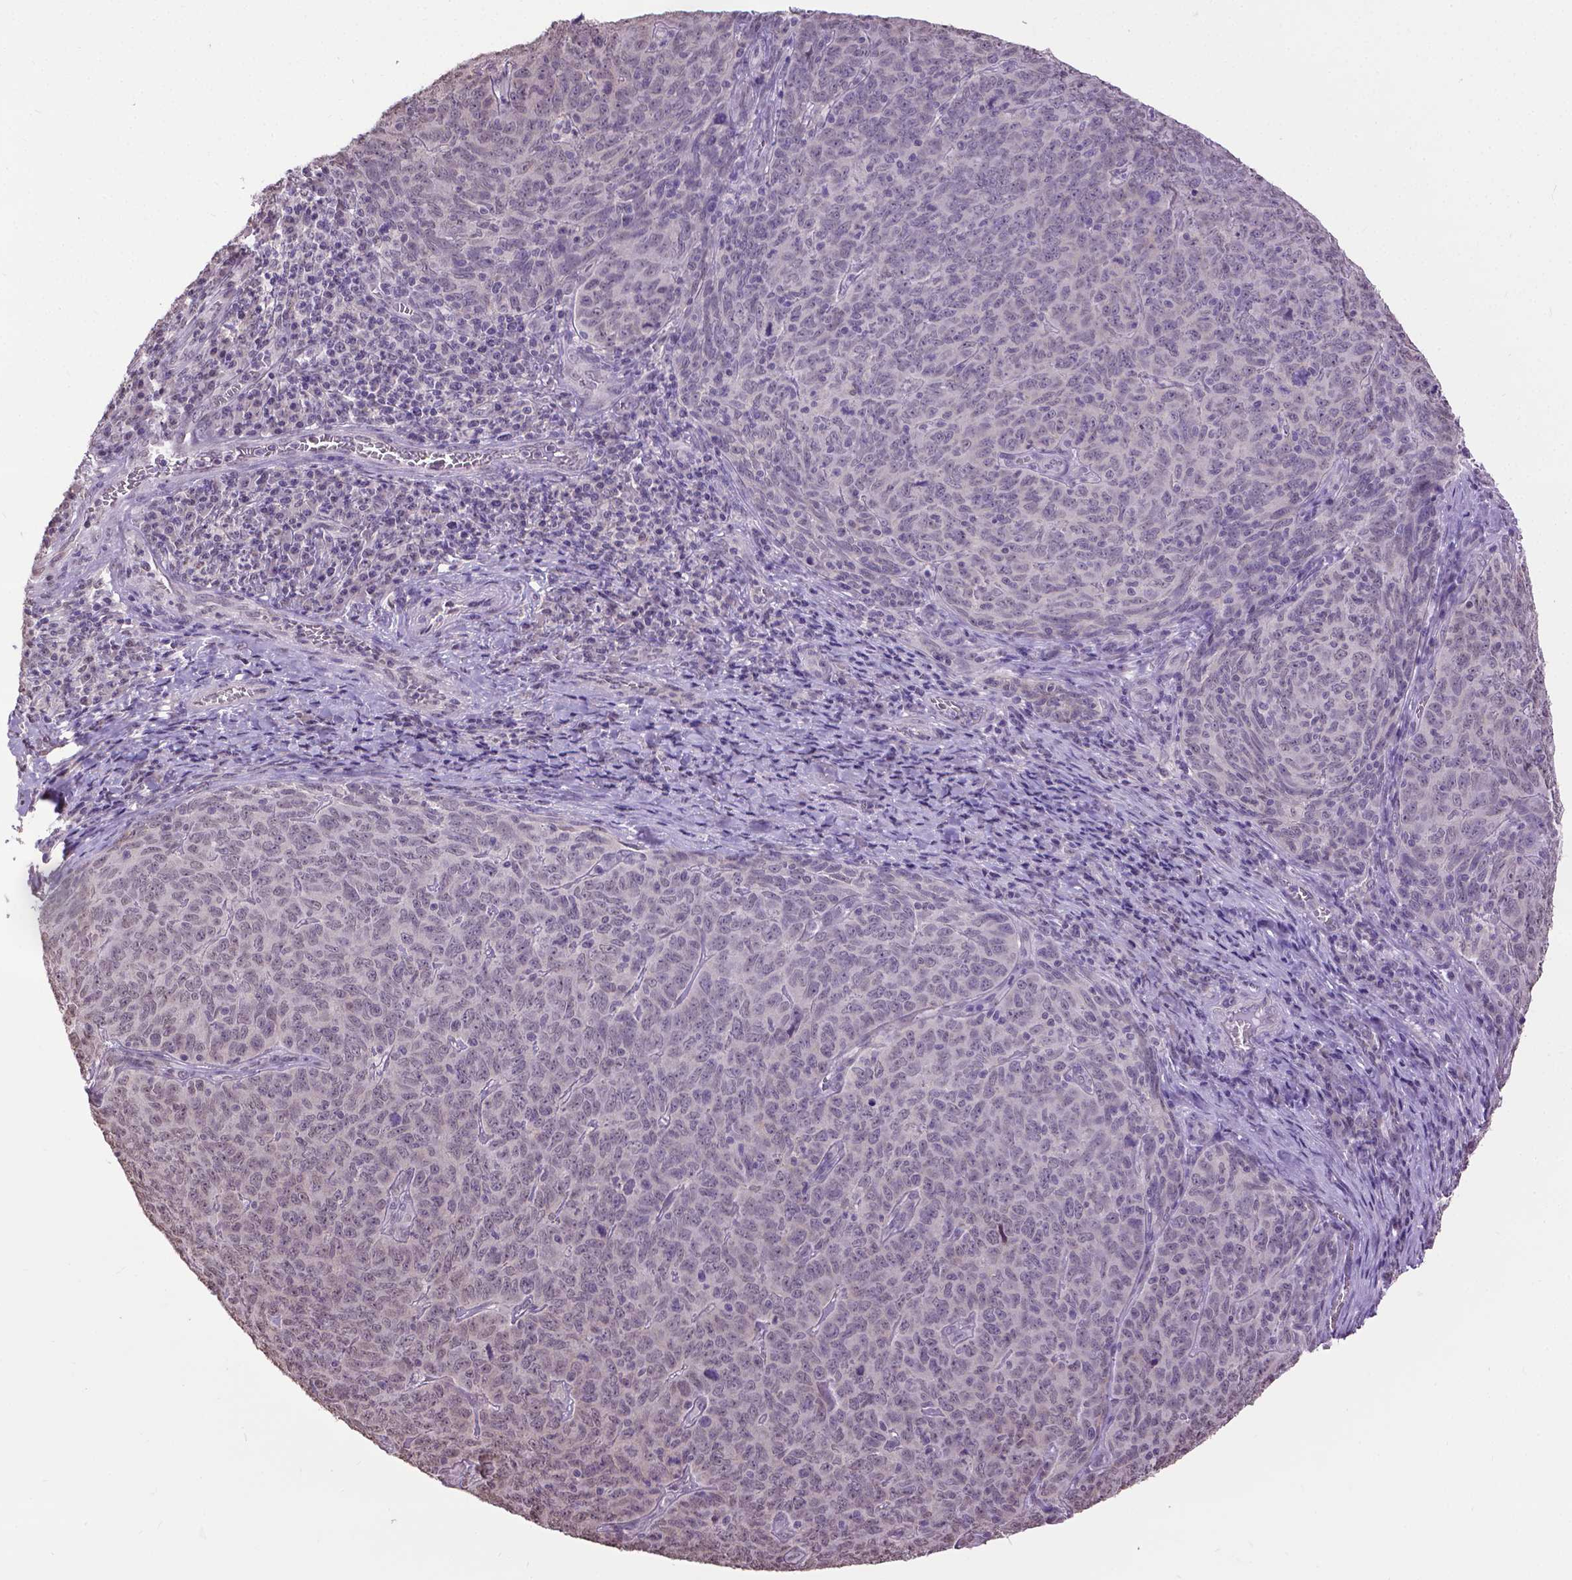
{"staining": {"intensity": "weak", "quantity": "<25%", "location": "nuclear"}, "tissue": "skin cancer", "cell_type": "Tumor cells", "image_type": "cancer", "snomed": [{"axis": "morphology", "description": "Squamous cell carcinoma, NOS"}, {"axis": "topography", "description": "Skin"}, {"axis": "topography", "description": "Anal"}], "caption": "Tumor cells show no significant staining in skin cancer. Nuclei are stained in blue.", "gene": "CPM", "patient": {"sex": "female", "age": 51}}